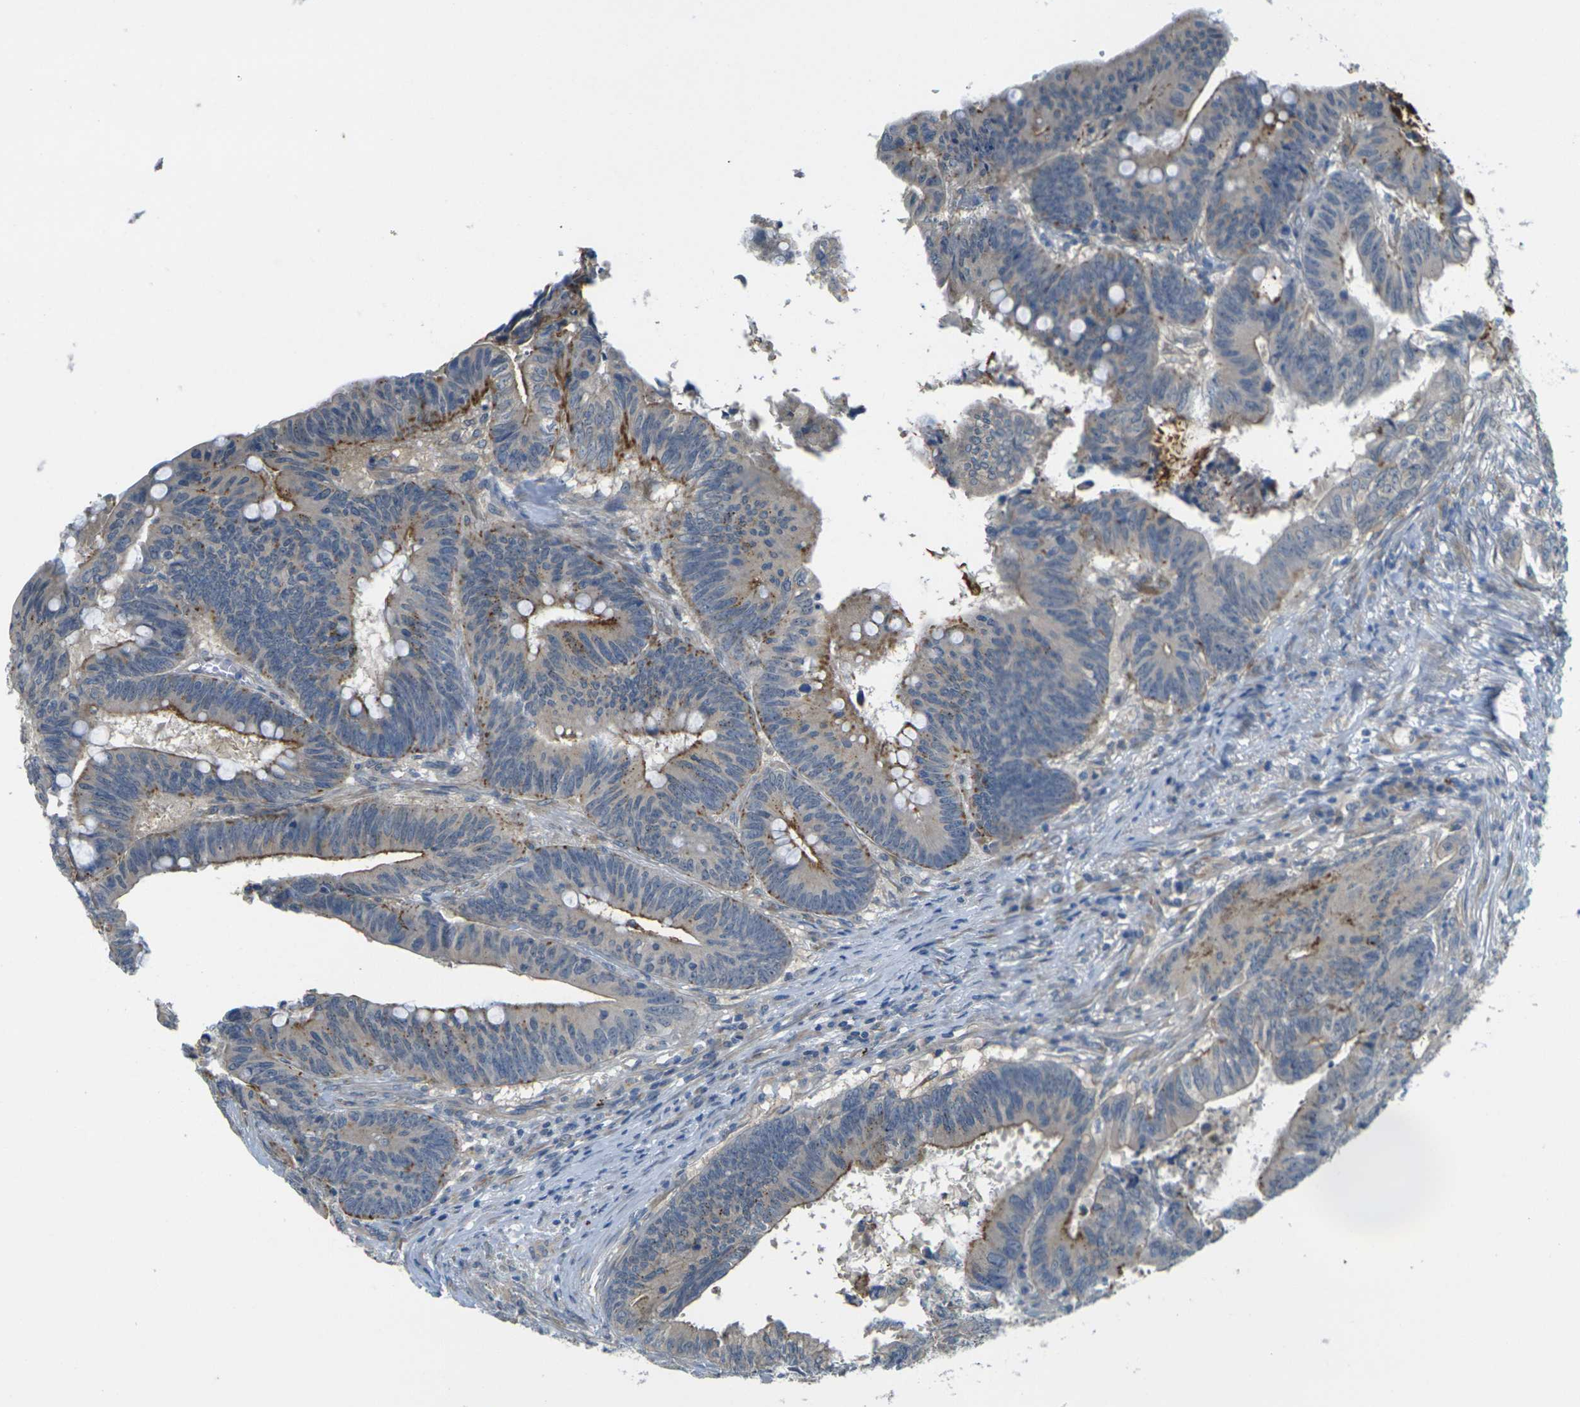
{"staining": {"intensity": "moderate", "quantity": "25%-75%", "location": "cytoplasmic/membranous"}, "tissue": "colorectal cancer", "cell_type": "Tumor cells", "image_type": "cancer", "snomed": [{"axis": "morphology", "description": "Adenocarcinoma, NOS"}, {"axis": "topography", "description": "Colon"}], "caption": "High-power microscopy captured an immunohistochemistry micrograph of colorectal adenocarcinoma, revealing moderate cytoplasmic/membranous expression in about 25%-75% of tumor cells.", "gene": "CYP2C8", "patient": {"sex": "male", "age": 45}}